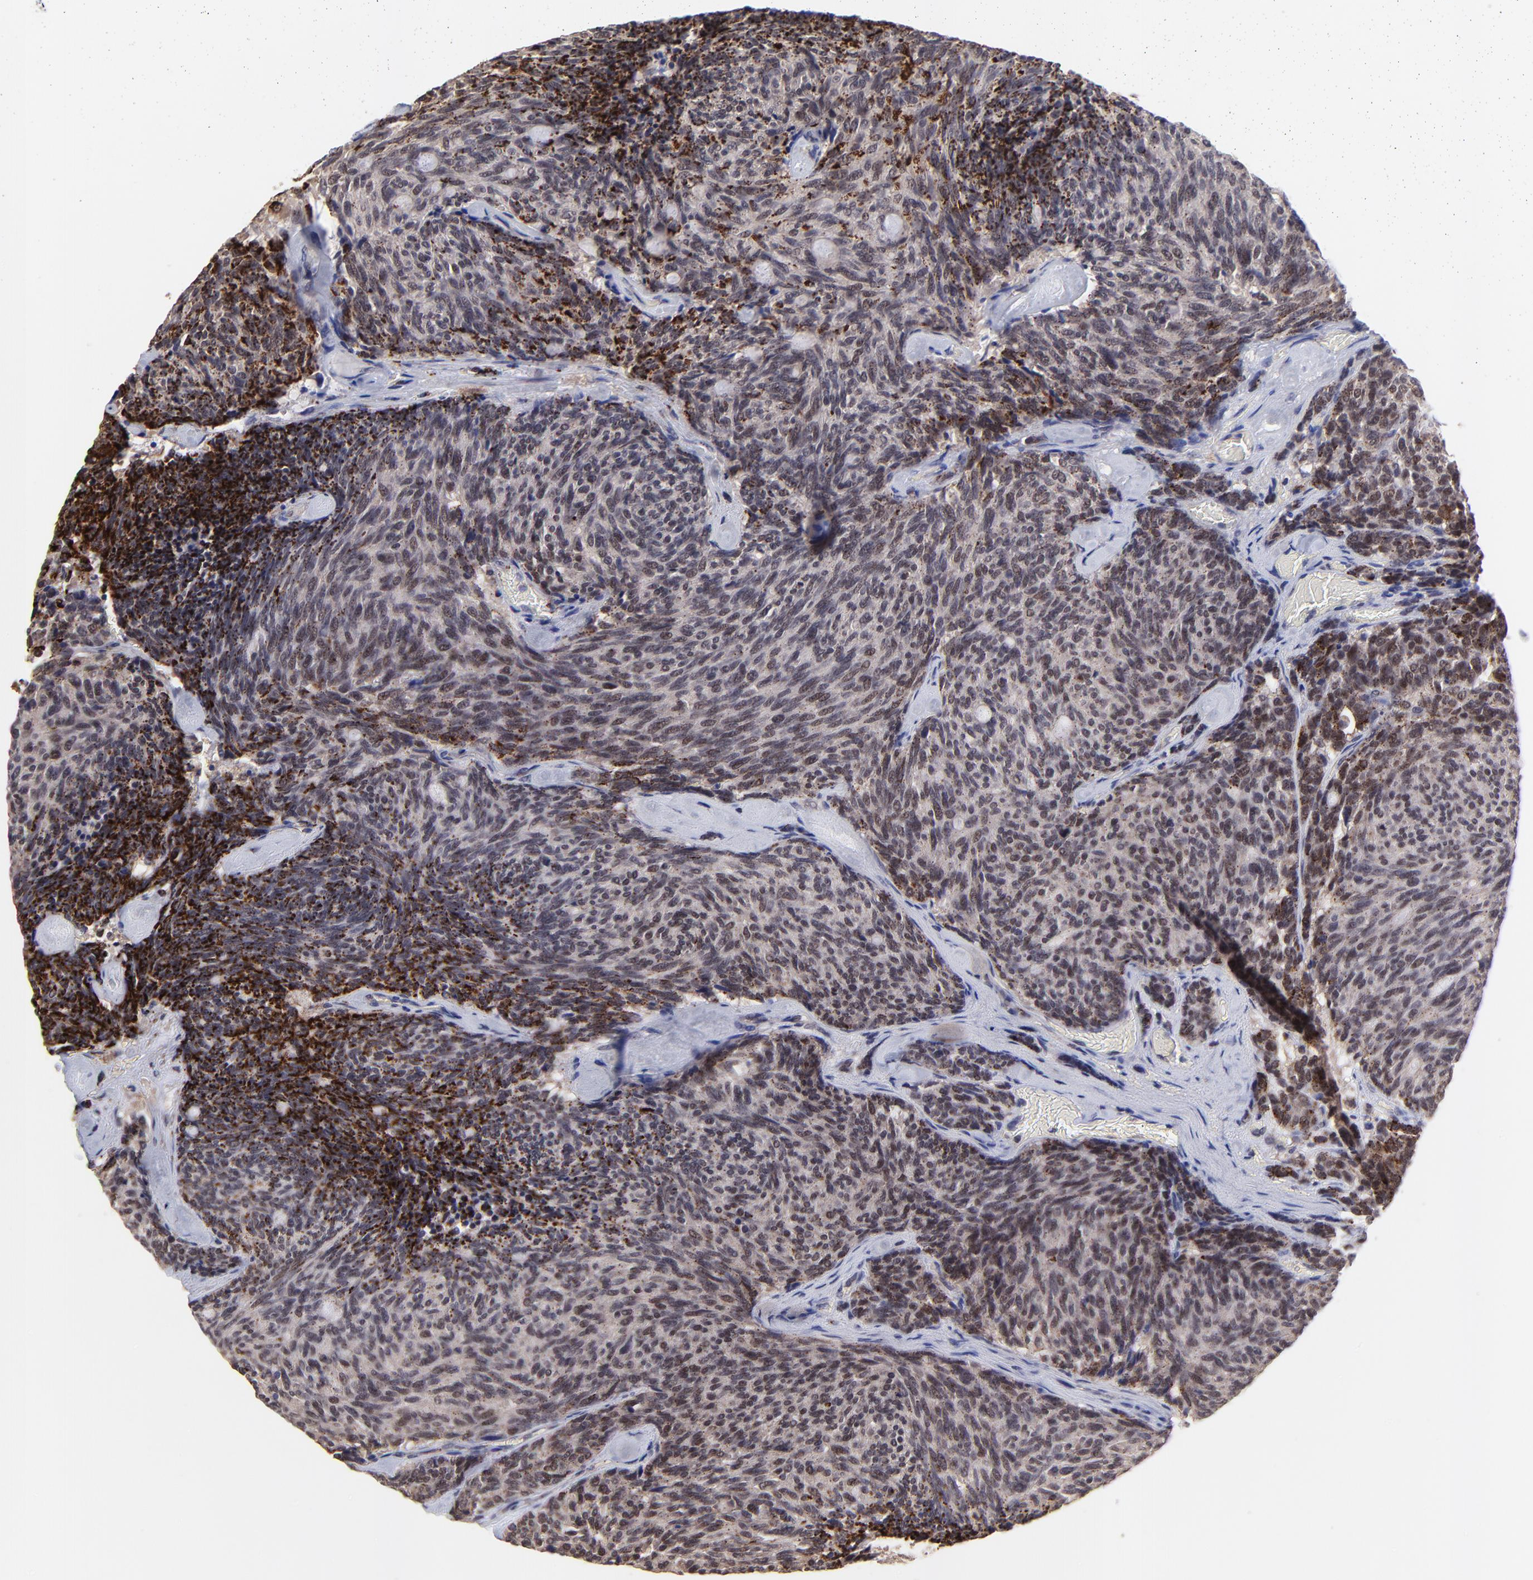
{"staining": {"intensity": "weak", "quantity": ">75%", "location": "cytoplasmic/membranous"}, "tissue": "carcinoid", "cell_type": "Tumor cells", "image_type": "cancer", "snomed": [{"axis": "morphology", "description": "Carcinoid, malignant, NOS"}, {"axis": "topography", "description": "Pancreas"}], "caption": "Brown immunohistochemical staining in malignant carcinoid exhibits weak cytoplasmic/membranous positivity in approximately >75% of tumor cells.", "gene": "ZNF747", "patient": {"sex": "female", "age": 54}}